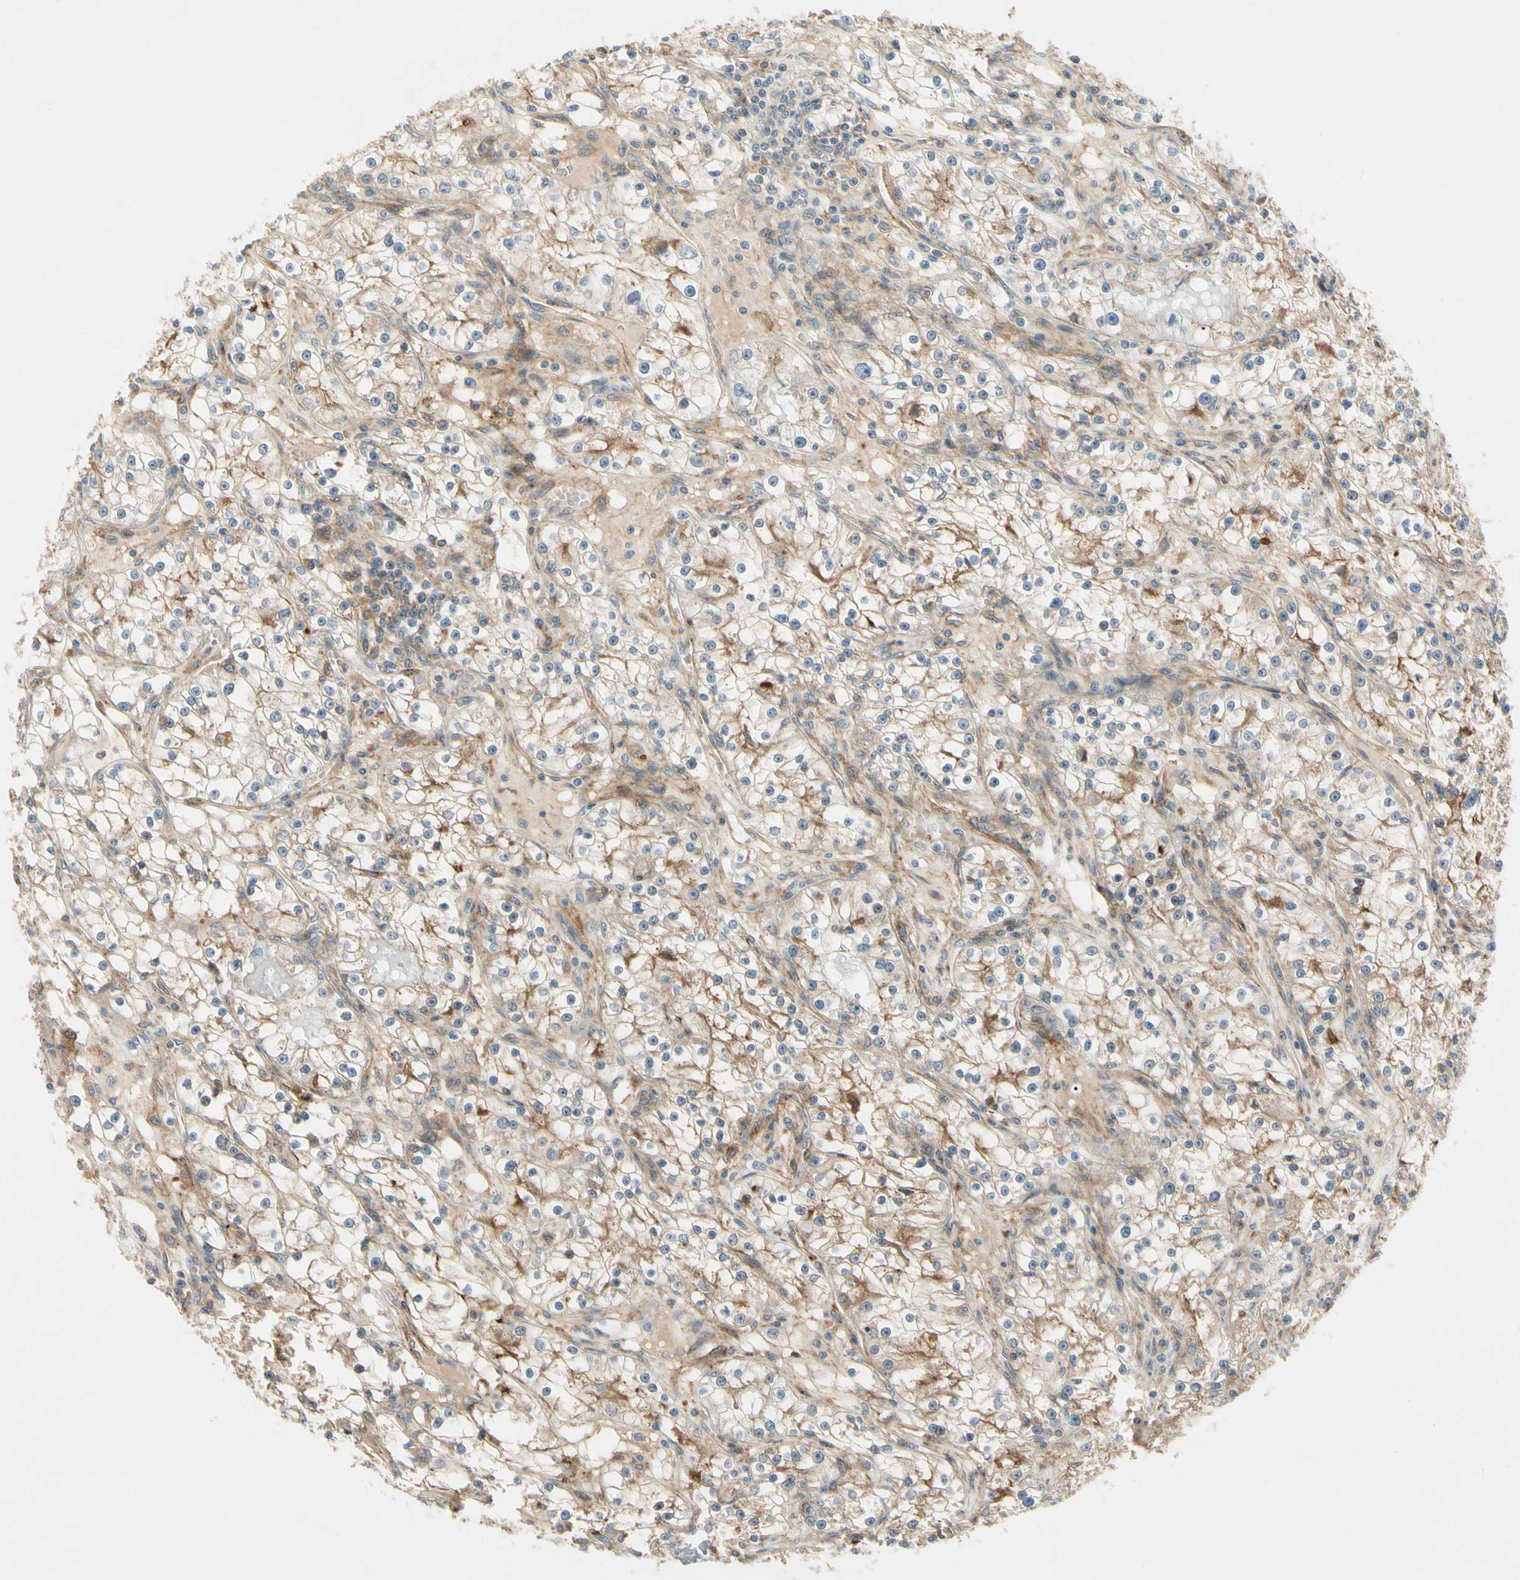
{"staining": {"intensity": "moderate", "quantity": ">75%", "location": "cytoplasmic/membranous"}, "tissue": "renal cancer", "cell_type": "Tumor cells", "image_type": "cancer", "snomed": [{"axis": "morphology", "description": "Adenocarcinoma, NOS"}, {"axis": "topography", "description": "Kidney"}], "caption": "The image shows staining of renal adenocarcinoma, revealing moderate cytoplasmic/membranous protein expression (brown color) within tumor cells.", "gene": "F2R", "patient": {"sex": "male", "age": 56}}